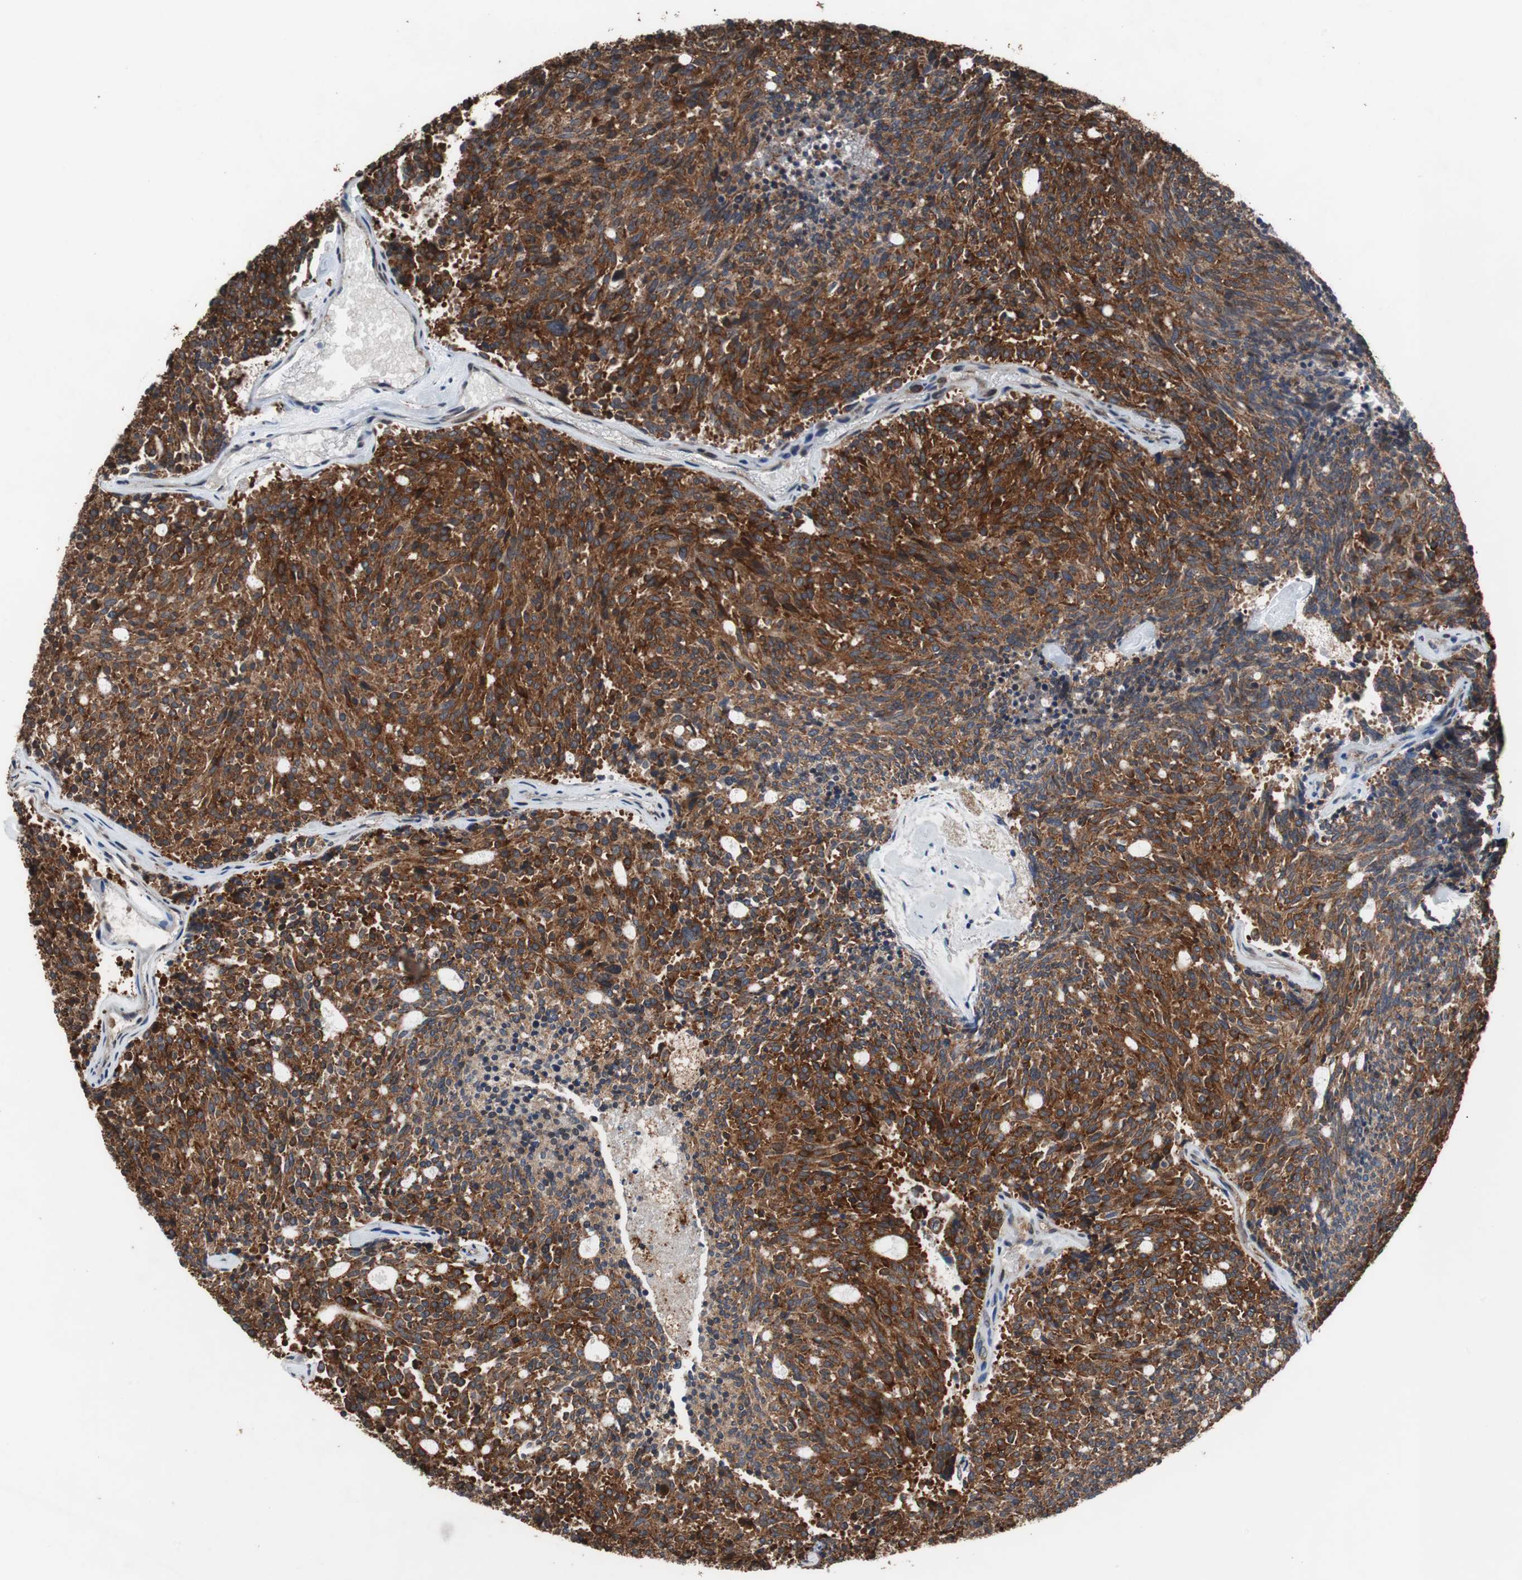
{"staining": {"intensity": "strong", "quantity": ">75%", "location": "cytoplasmic/membranous"}, "tissue": "carcinoid", "cell_type": "Tumor cells", "image_type": "cancer", "snomed": [{"axis": "morphology", "description": "Carcinoid, malignant, NOS"}, {"axis": "topography", "description": "Pancreas"}], "caption": "Immunohistochemistry micrograph of carcinoid stained for a protein (brown), which reveals high levels of strong cytoplasmic/membranous expression in about >75% of tumor cells.", "gene": "USP10", "patient": {"sex": "female", "age": 54}}